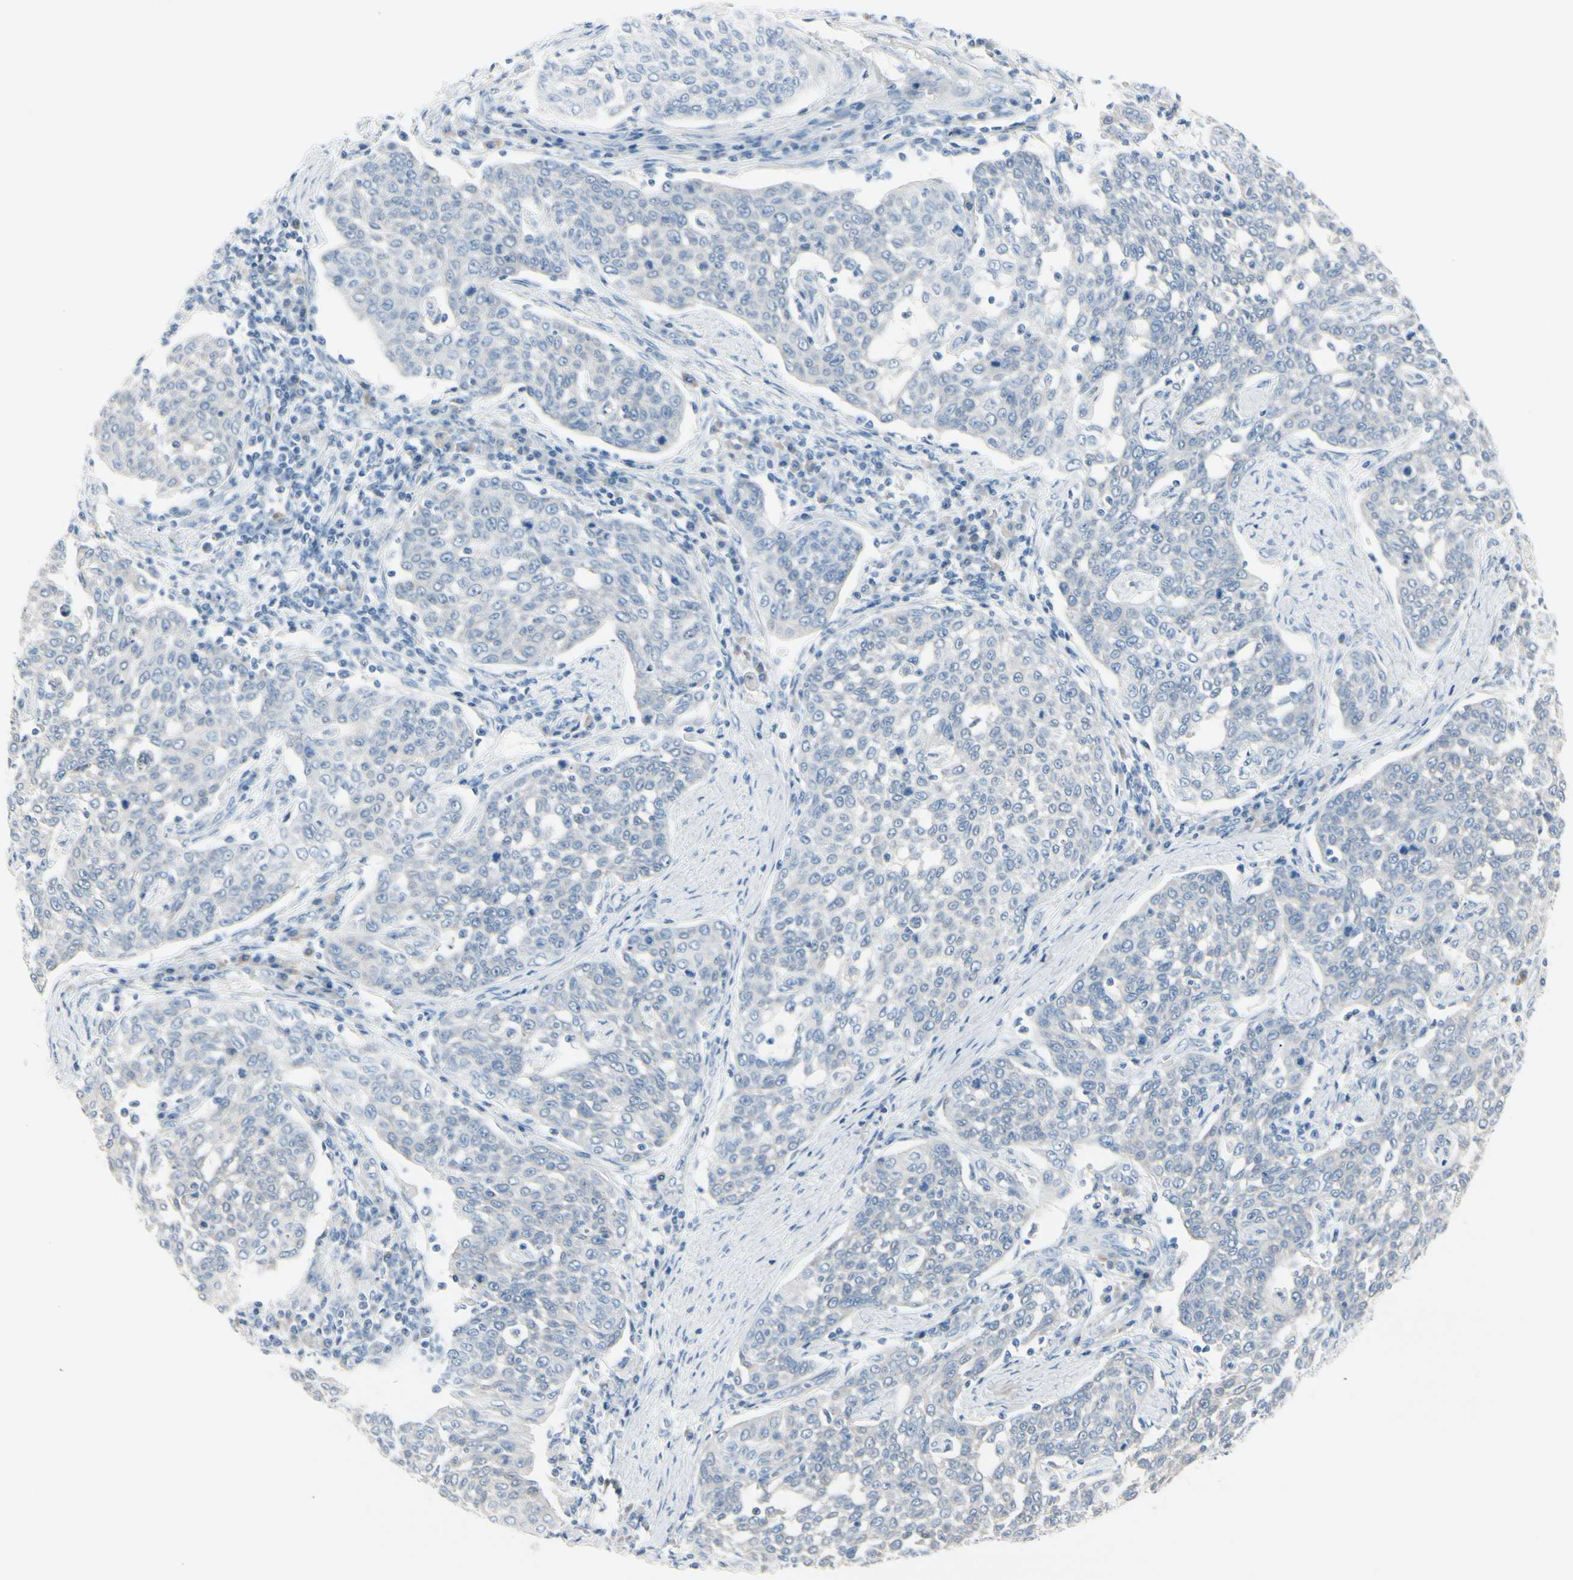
{"staining": {"intensity": "negative", "quantity": "none", "location": "none"}, "tissue": "cervical cancer", "cell_type": "Tumor cells", "image_type": "cancer", "snomed": [{"axis": "morphology", "description": "Squamous cell carcinoma, NOS"}, {"axis": "topography", "description": "Cervix"}], "caption": "The micrograph exhibits no significant positivity in tumor cells of cervical cancer.", "gene": "CDHR5", "patient": {"sex": "female", "age": 34}}